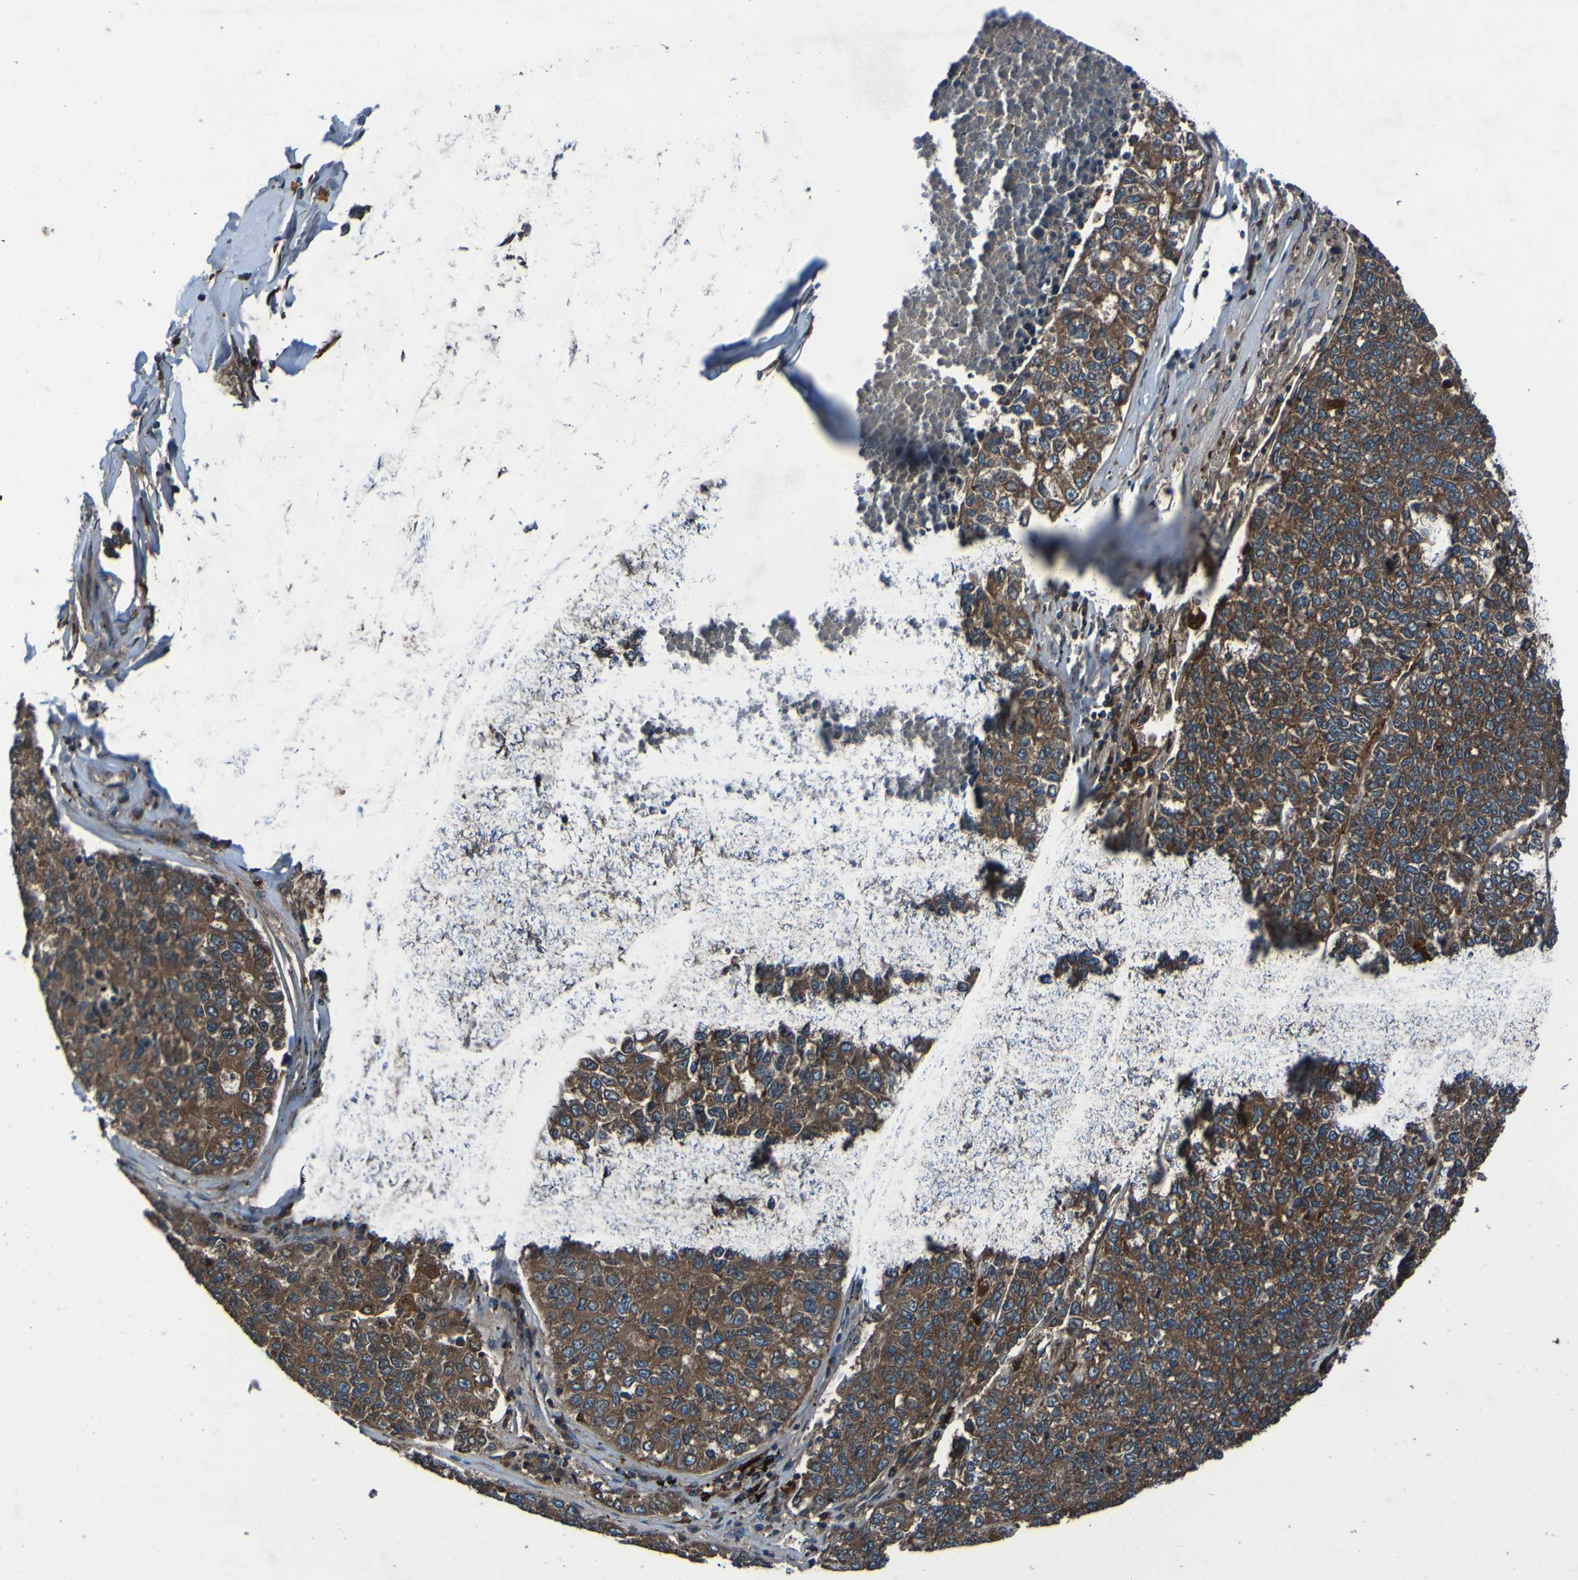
{"staining": {"intensity": "strong", "quantity": ">75%", "location": "cytoplasmic/membranous"}, "tissue": "lung cancer", "cell_type": "Tumor cells", "image_type": "cancer", "snomed": [{"axis": "morphology", "description": "Adenocarcinoma, NOS"}, {"axis": "topography", "description": "Lung"}], "caption": "Adenocarcinoma (lung) was stained to show a protein in brown. There is high levels of strong cytoplasmic/membranous positivity in about >75% of tumor cells. The protein is shown in brown color, while the nuclei are stained blue.", "gene": "RAB5B", "patient": {"sex": "male", "age": 49}}